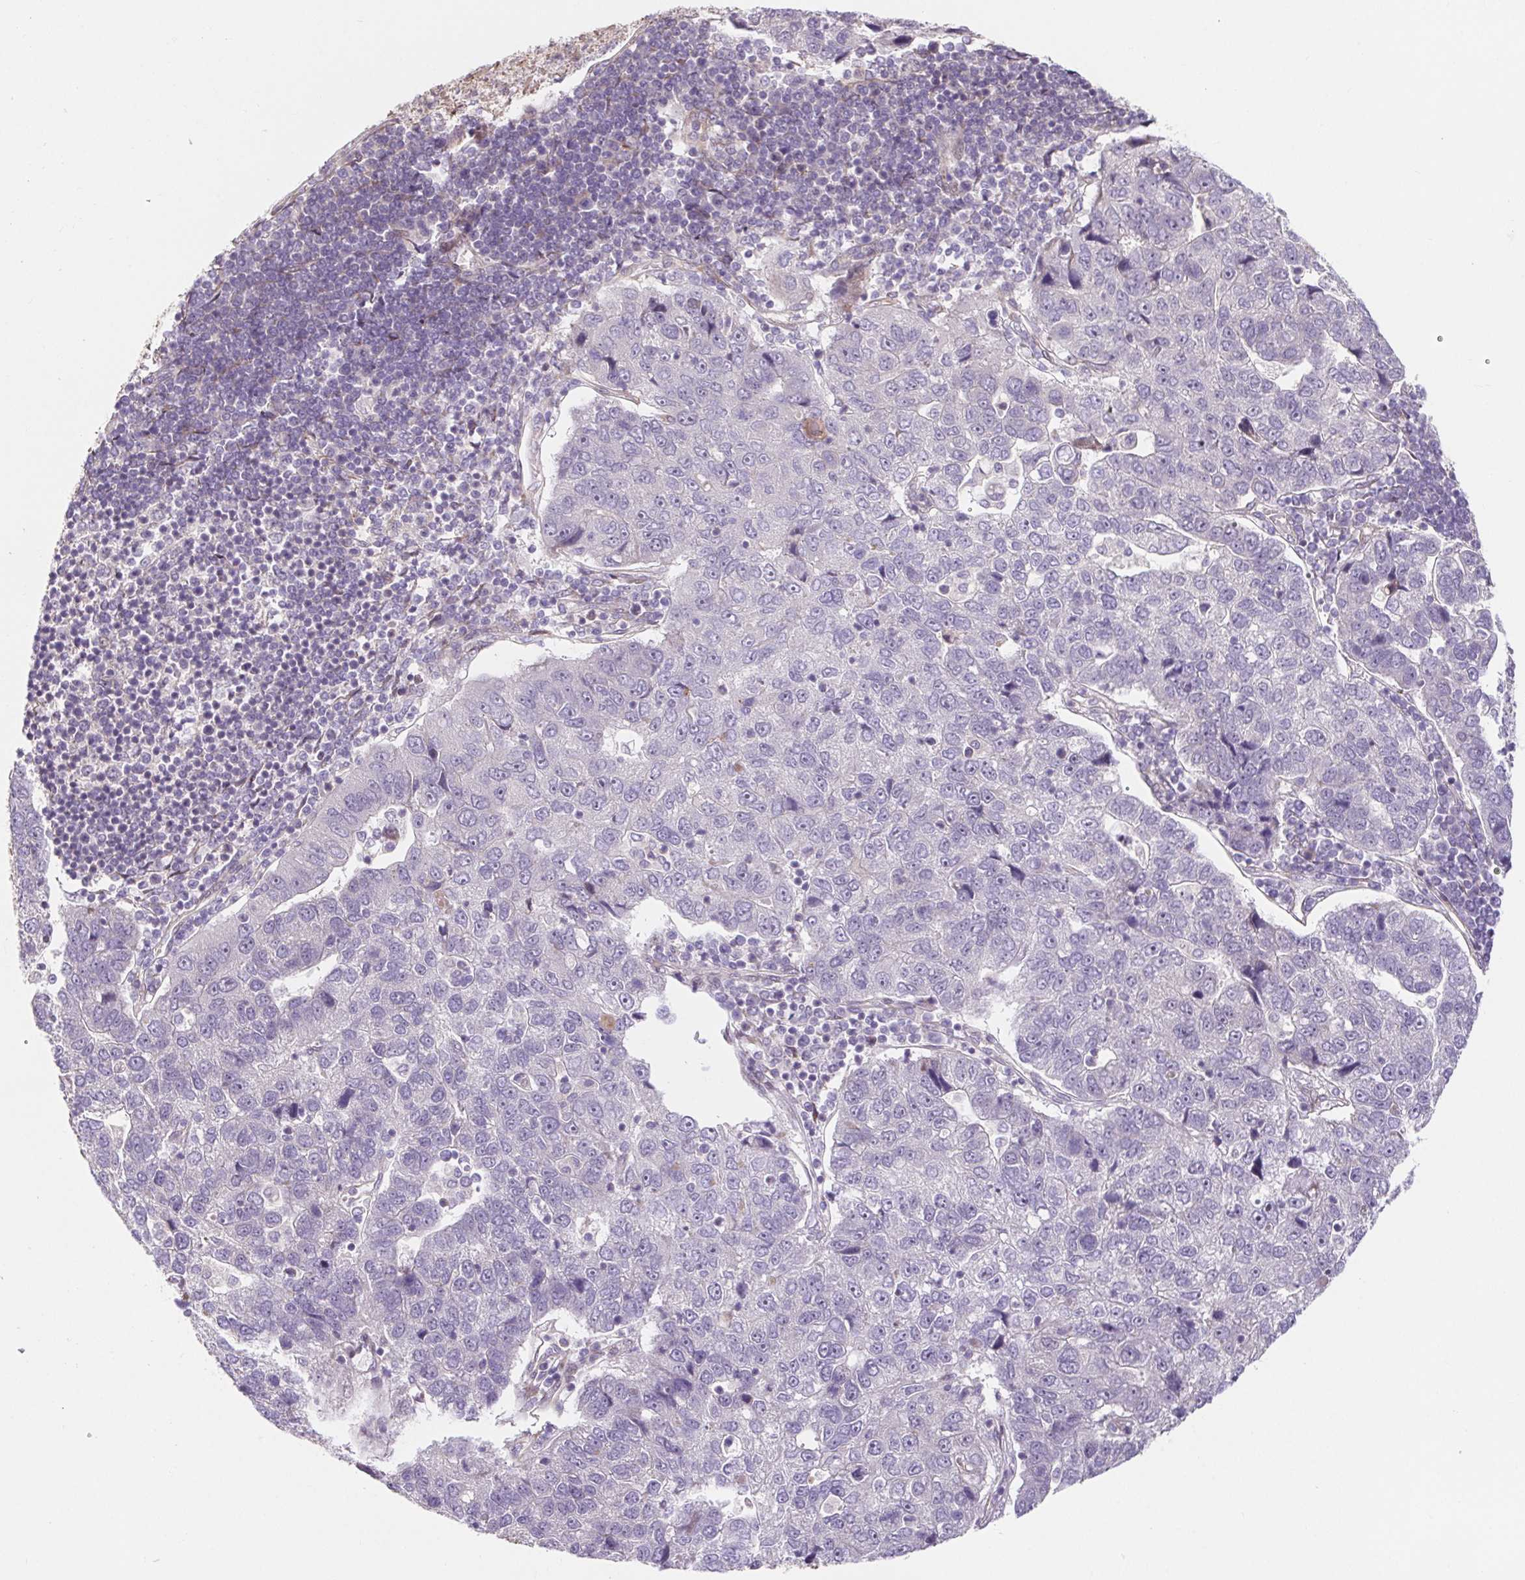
{"staining": {"intensity": "negative", "quantity": "none", "location": "none"}, "tissue": "pancreatic cancer", "cell_type": "Tumor cells", "image_type": "cancer", "snomed": [{"axis": "morphology", "description": "Adenocarcinoma, NOS"}, {"axis": "topography", "description": "Pancreas"}], "caption": "Protein analysis of pancreatic cancer demonstrates no significant positivity in tumor cells.", "gene": "LYPD5", "patient": {"sex": "female", "age": 61}}